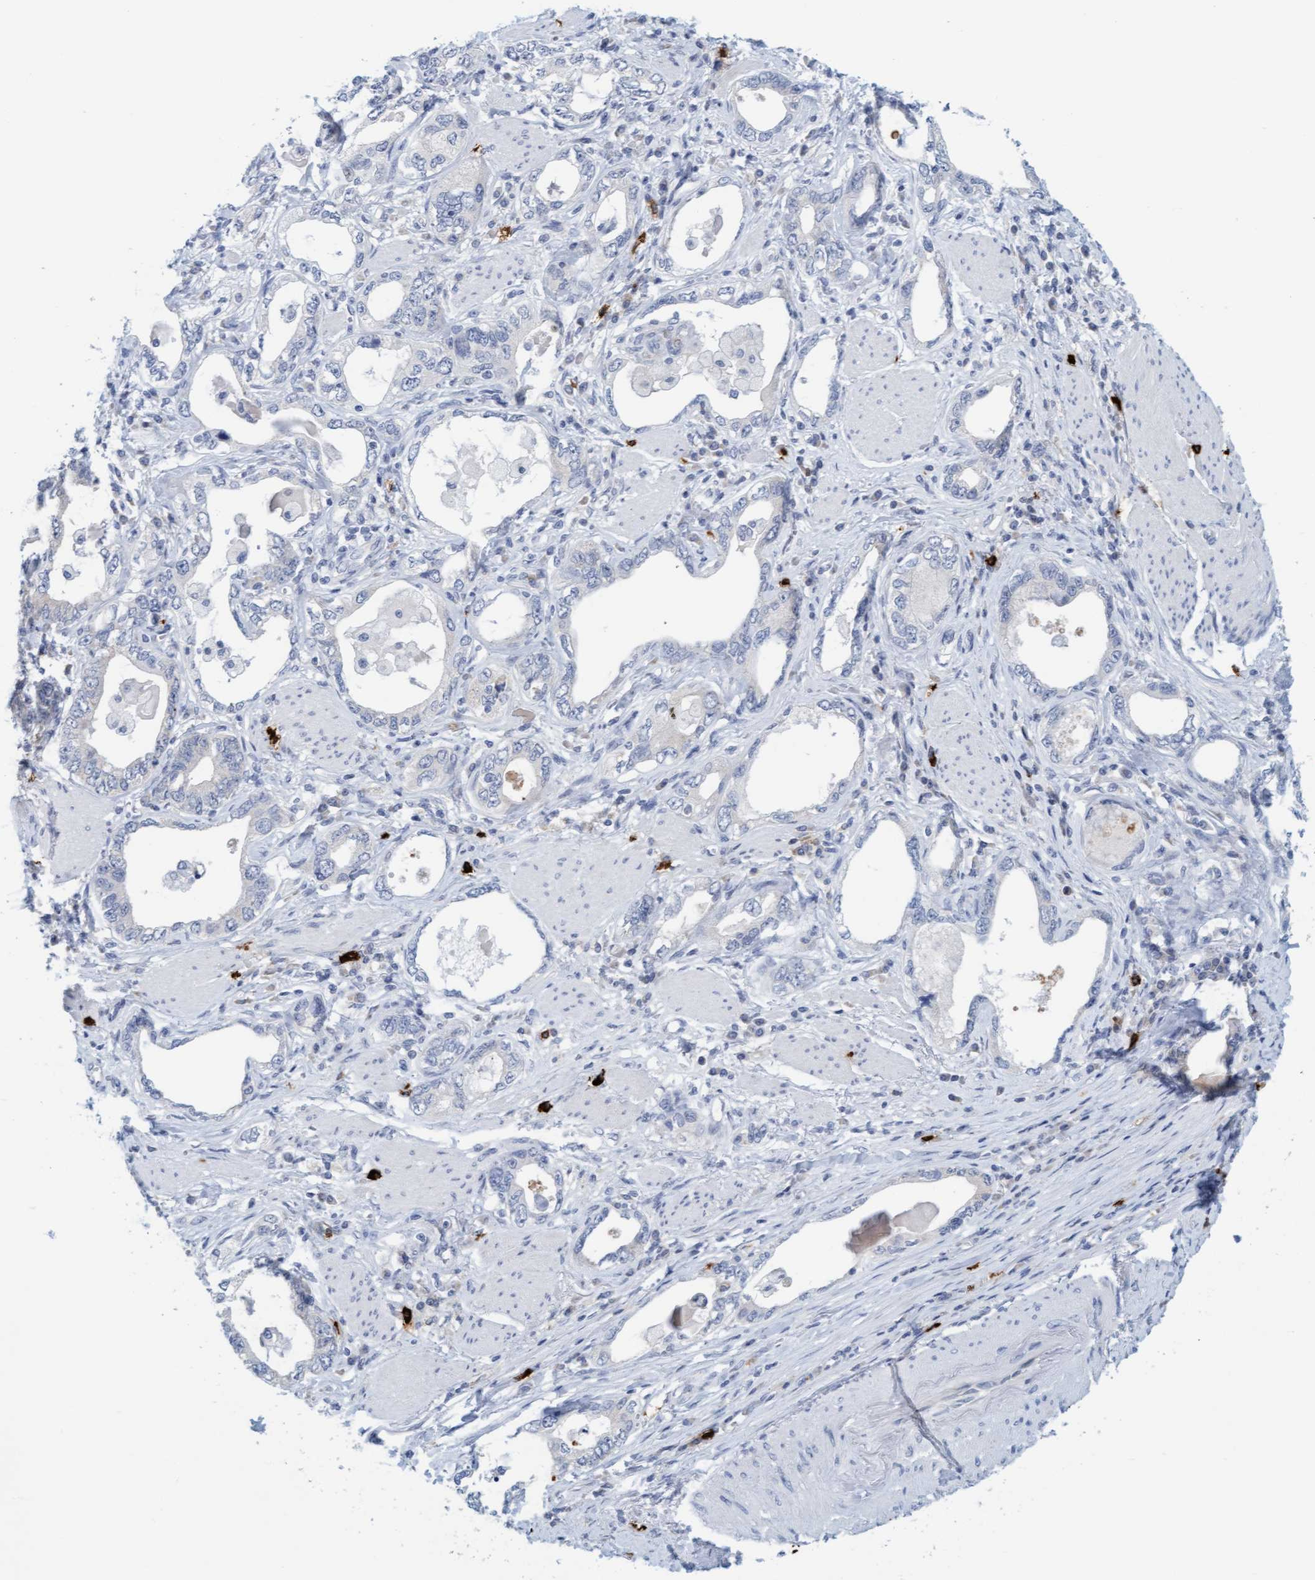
{"staining": {"intensity": "negative", "quantity": "none", "location": "none"}, "tissue": "stomach cancer", "cell_type": "Tumor cells", "image_type": "cancer", "snomed": [{"axis": "morphology", "description": "Adenocarcinoma, NOS"}, {"axis": "topography", "description": "Stomach, lower"}], "caption": "Image shows no significant protein positivity in tumor cells of adenocarcinoma (stomach).", "gene": "CPA3", "patient": {"sex": "female", "age": 93}}